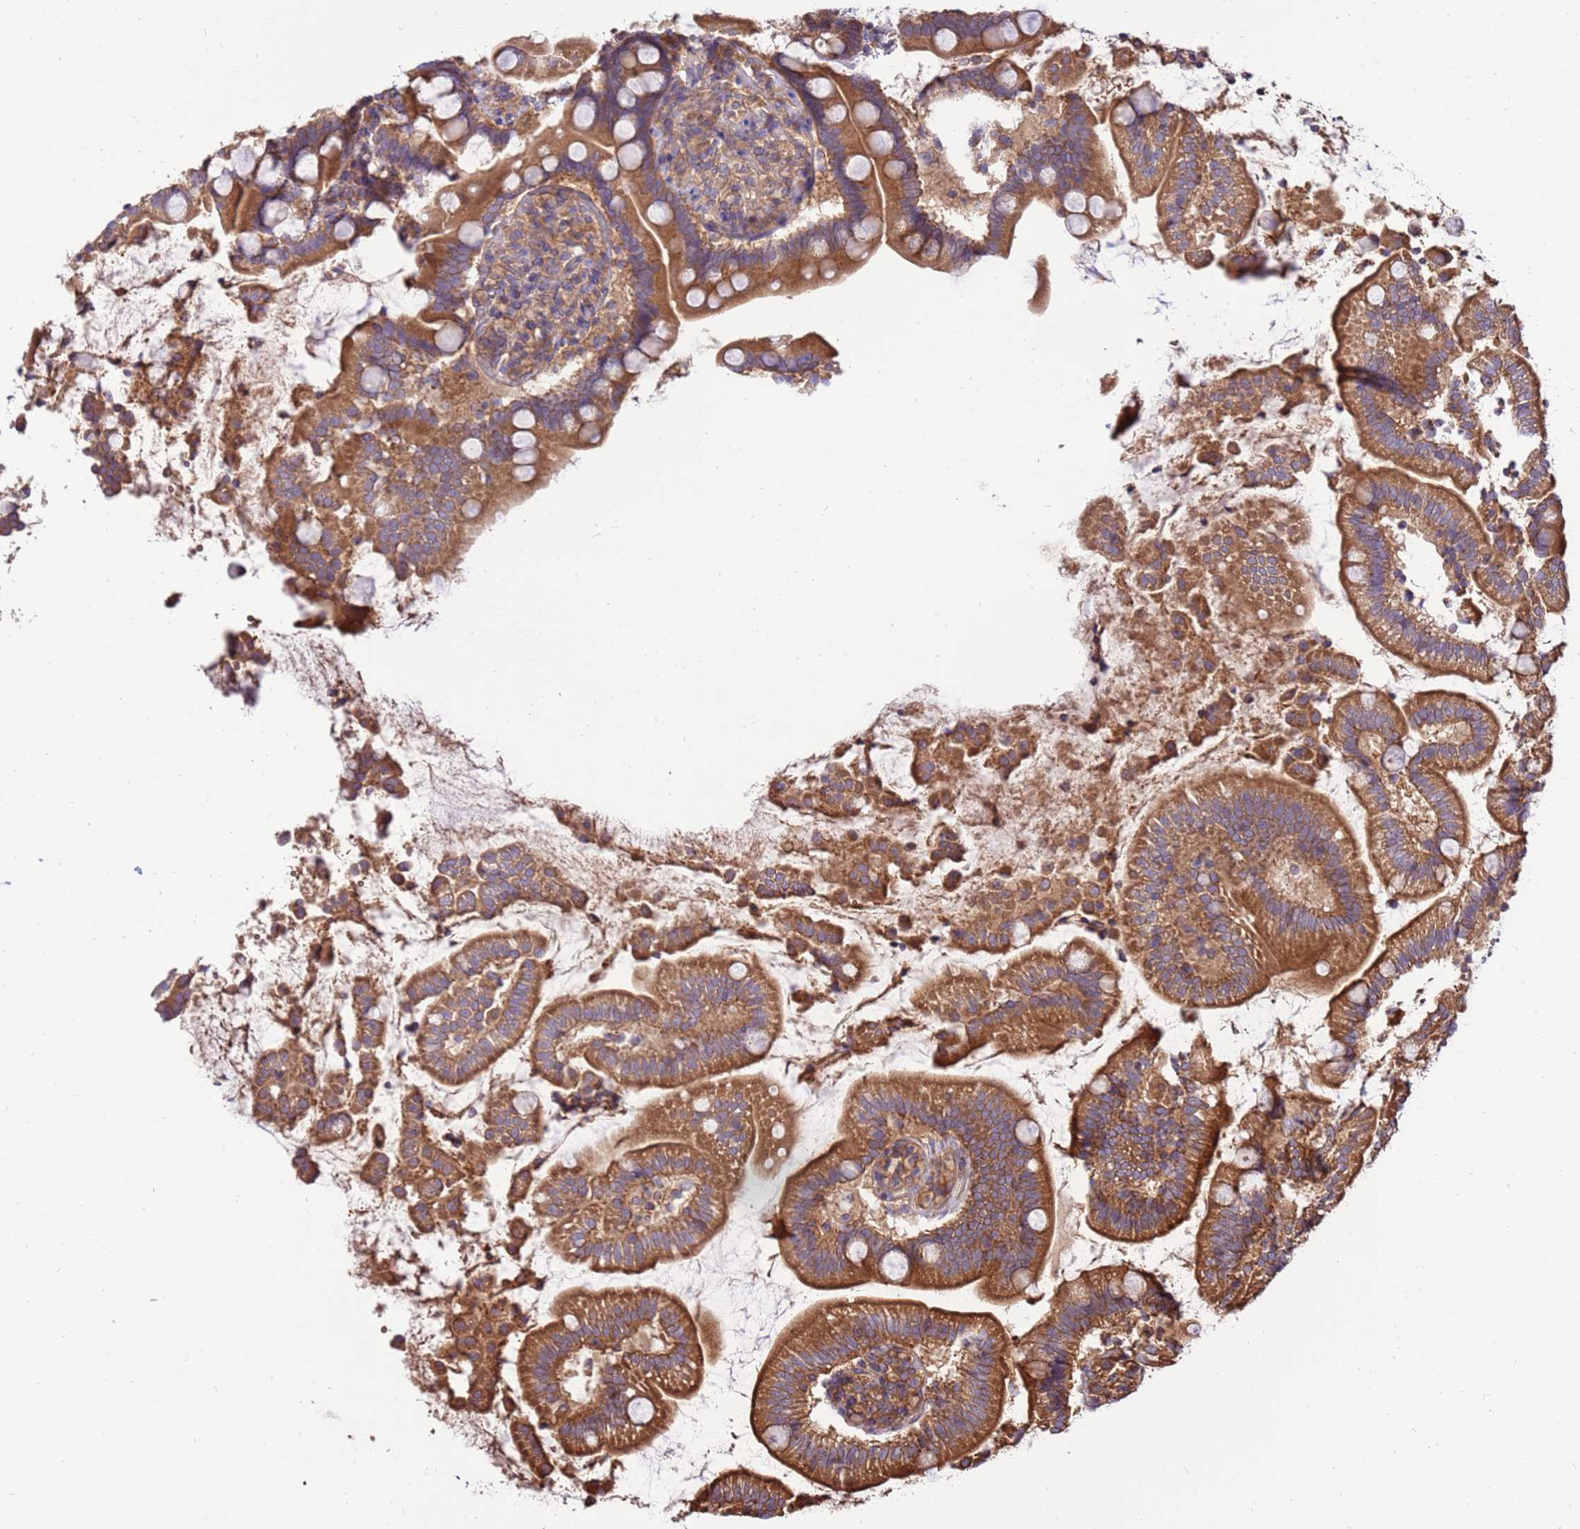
{"staining": {"intensity": "strong", "quantity": ">75%", "location": "cytoplasmic/membranous"}, "tissue": "small intestine", "cell_type": "Glandular cells", "image_type": "normal", "snomed": [{"axis": "morphology", "description": "Normal tissue, NOS"}, {"axis": "topography", "description": "Small intestine"}], "caption": "Small intestine stained with immunohistochemistry (IHC) shows strong cytoplasmic/membranous positivity in approximately >75% of glandular cells. (DAB IHC with brightfield microscopy, high magnification).", "gene": "SLC44A5", "patient": {"sex": "female", "age": 64}}